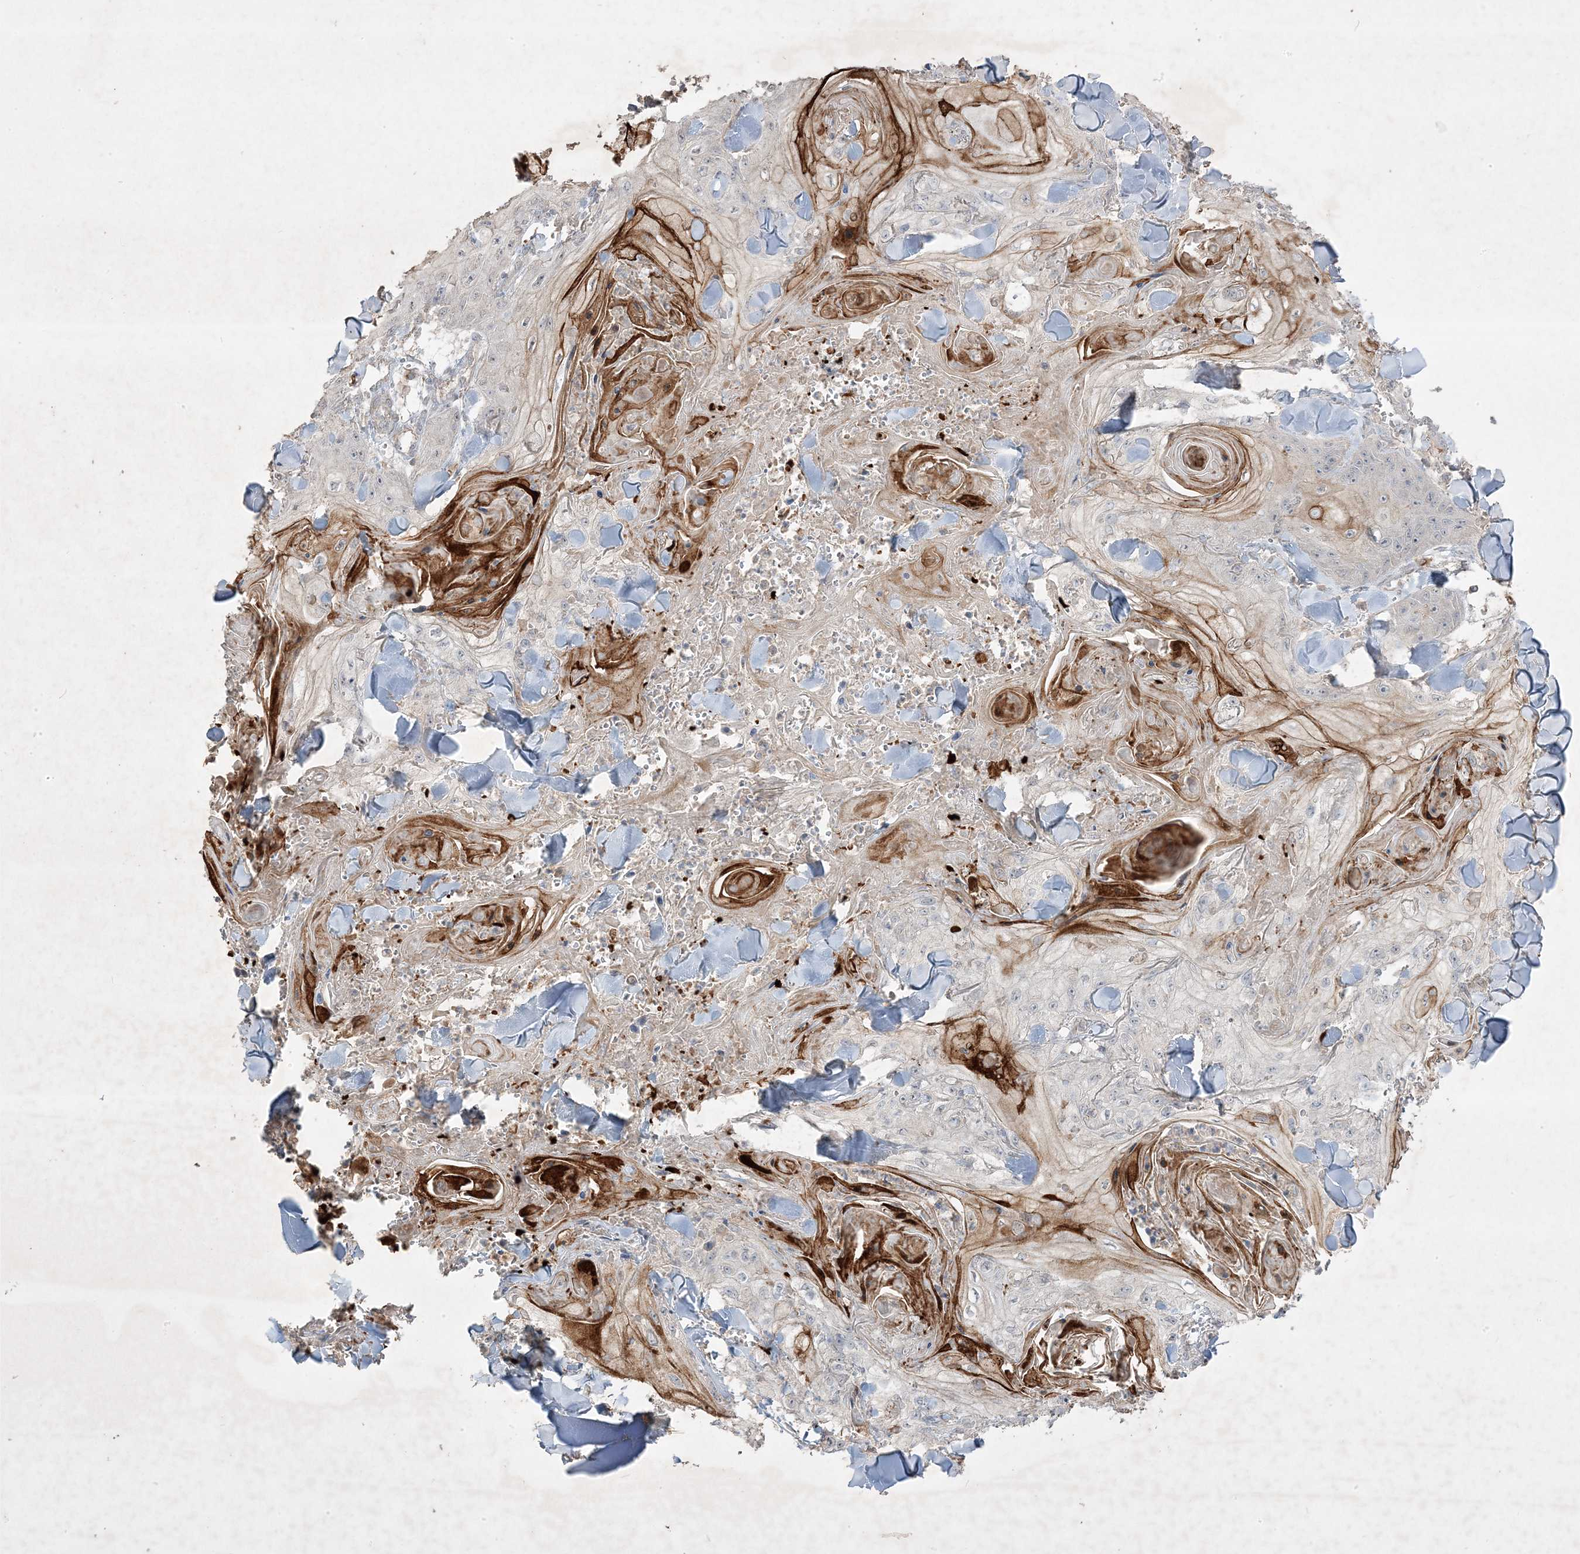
{"staining": {"intensity": "negative", "quantity": "none", "location": "none"}, "tissue": "skin cancer", "cell_type": "Tumor cells", "image_type": "cancer", "snomed": [{"axis": "morphology", "description": "Squamous cell carcinoma, NOS"}, {"axis": "topography", "description": "Skin"}], "caption": "A high-resolution photomicrograph shows IHC staining of skin cancer (squamous cell carcinoma), which demonstrates no significant positivity in tumor cells. Nuclei are stained in blue.", "gene": "RGL4", "patient": {"sex": "male", "age": 74}}